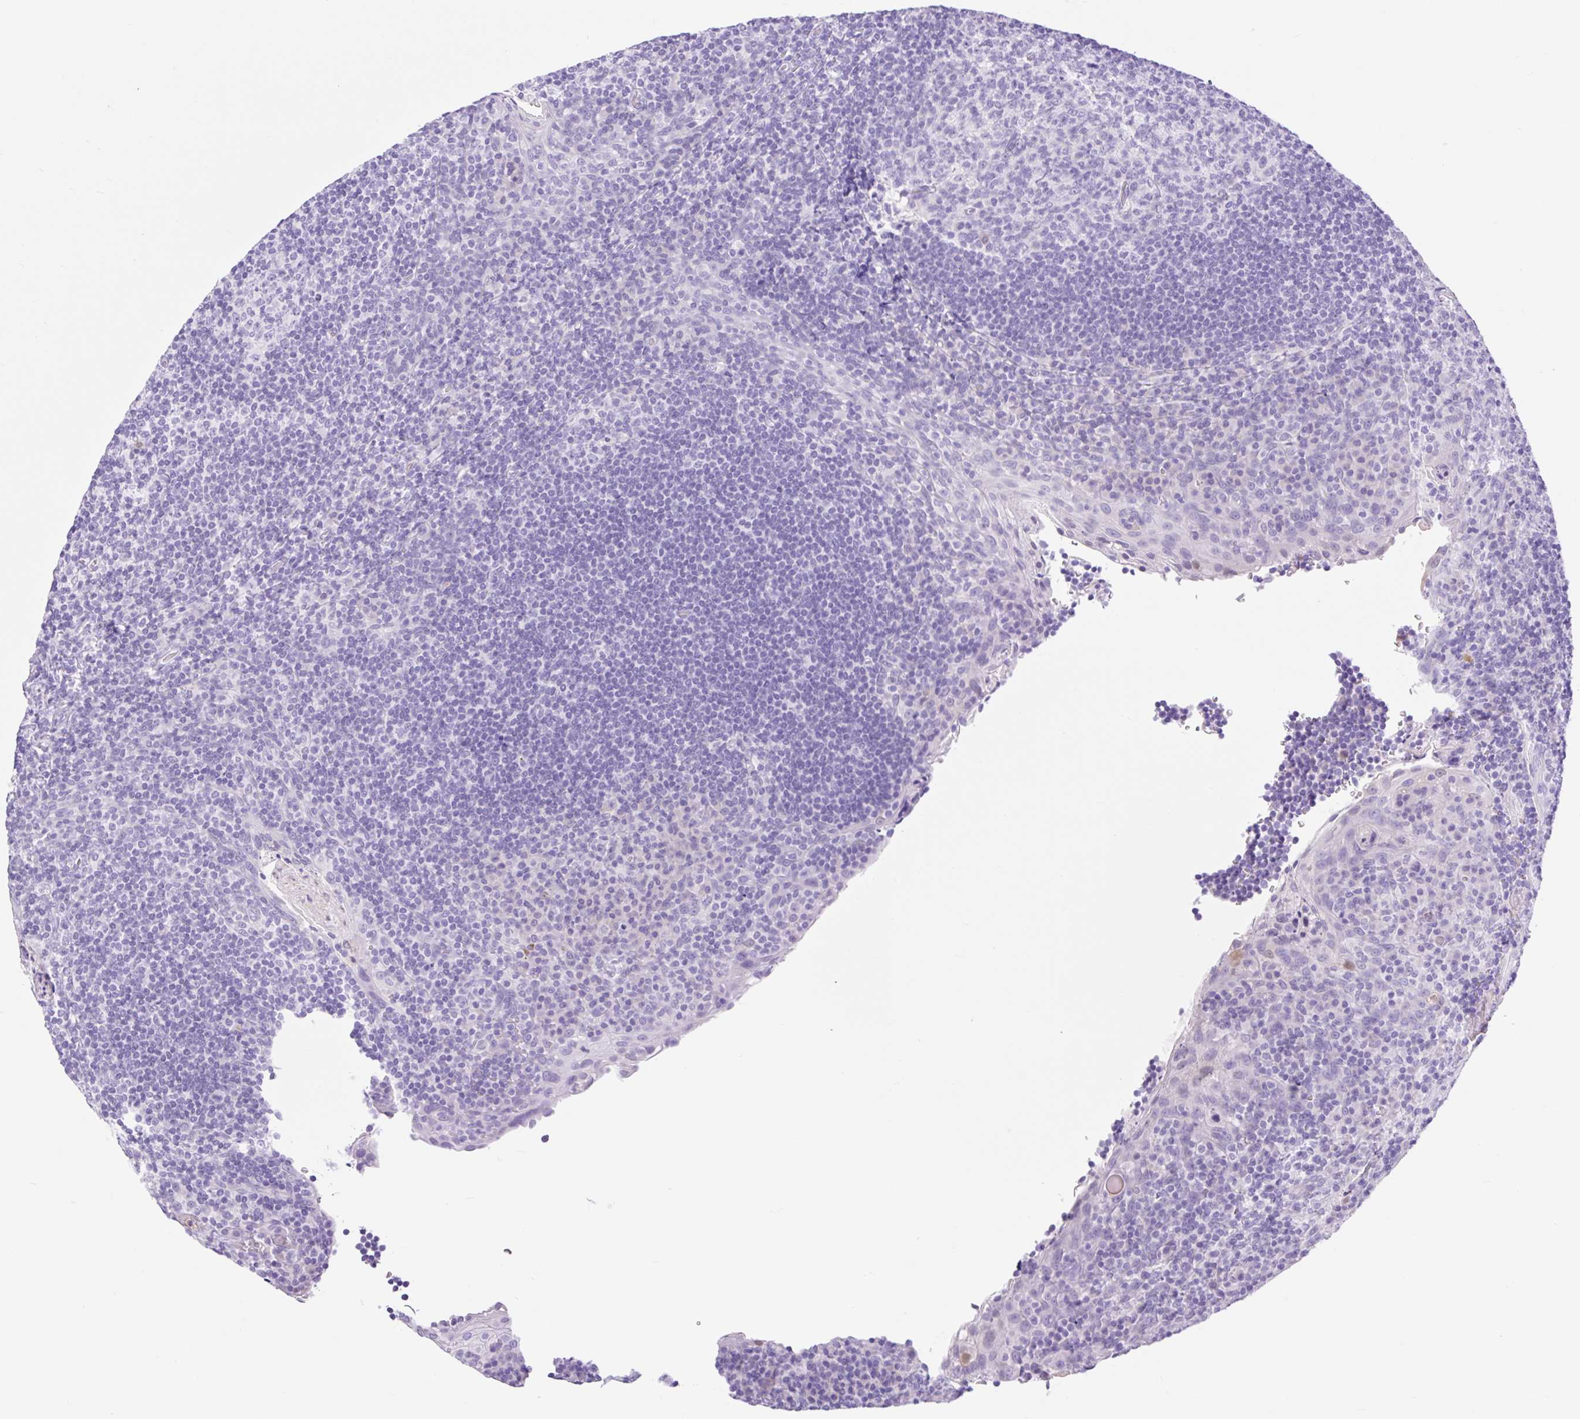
{"staining": {"intensity": "negative", "quantity": "none", "location": "none"}, "tissue": "tonsil", "cell_type": "Germinal center cells", "image_type": "normal", "snomed": [{"axis": "morphology", "description": "Normal tissue, NOS"}, {"axis": "topography", "description": "Tonsil"}], "caption": "An IHC histopathology image of normal tonsil is shown. There is no staining in germinal center cells of tonsil. Brightfield microscopy of immunohistochemistry stained with DAB (brown) and hematoxylin (blue), captured at high magnification.", "gene": "SLC25A40", "patient": {"sex": "male", "age": 17}}